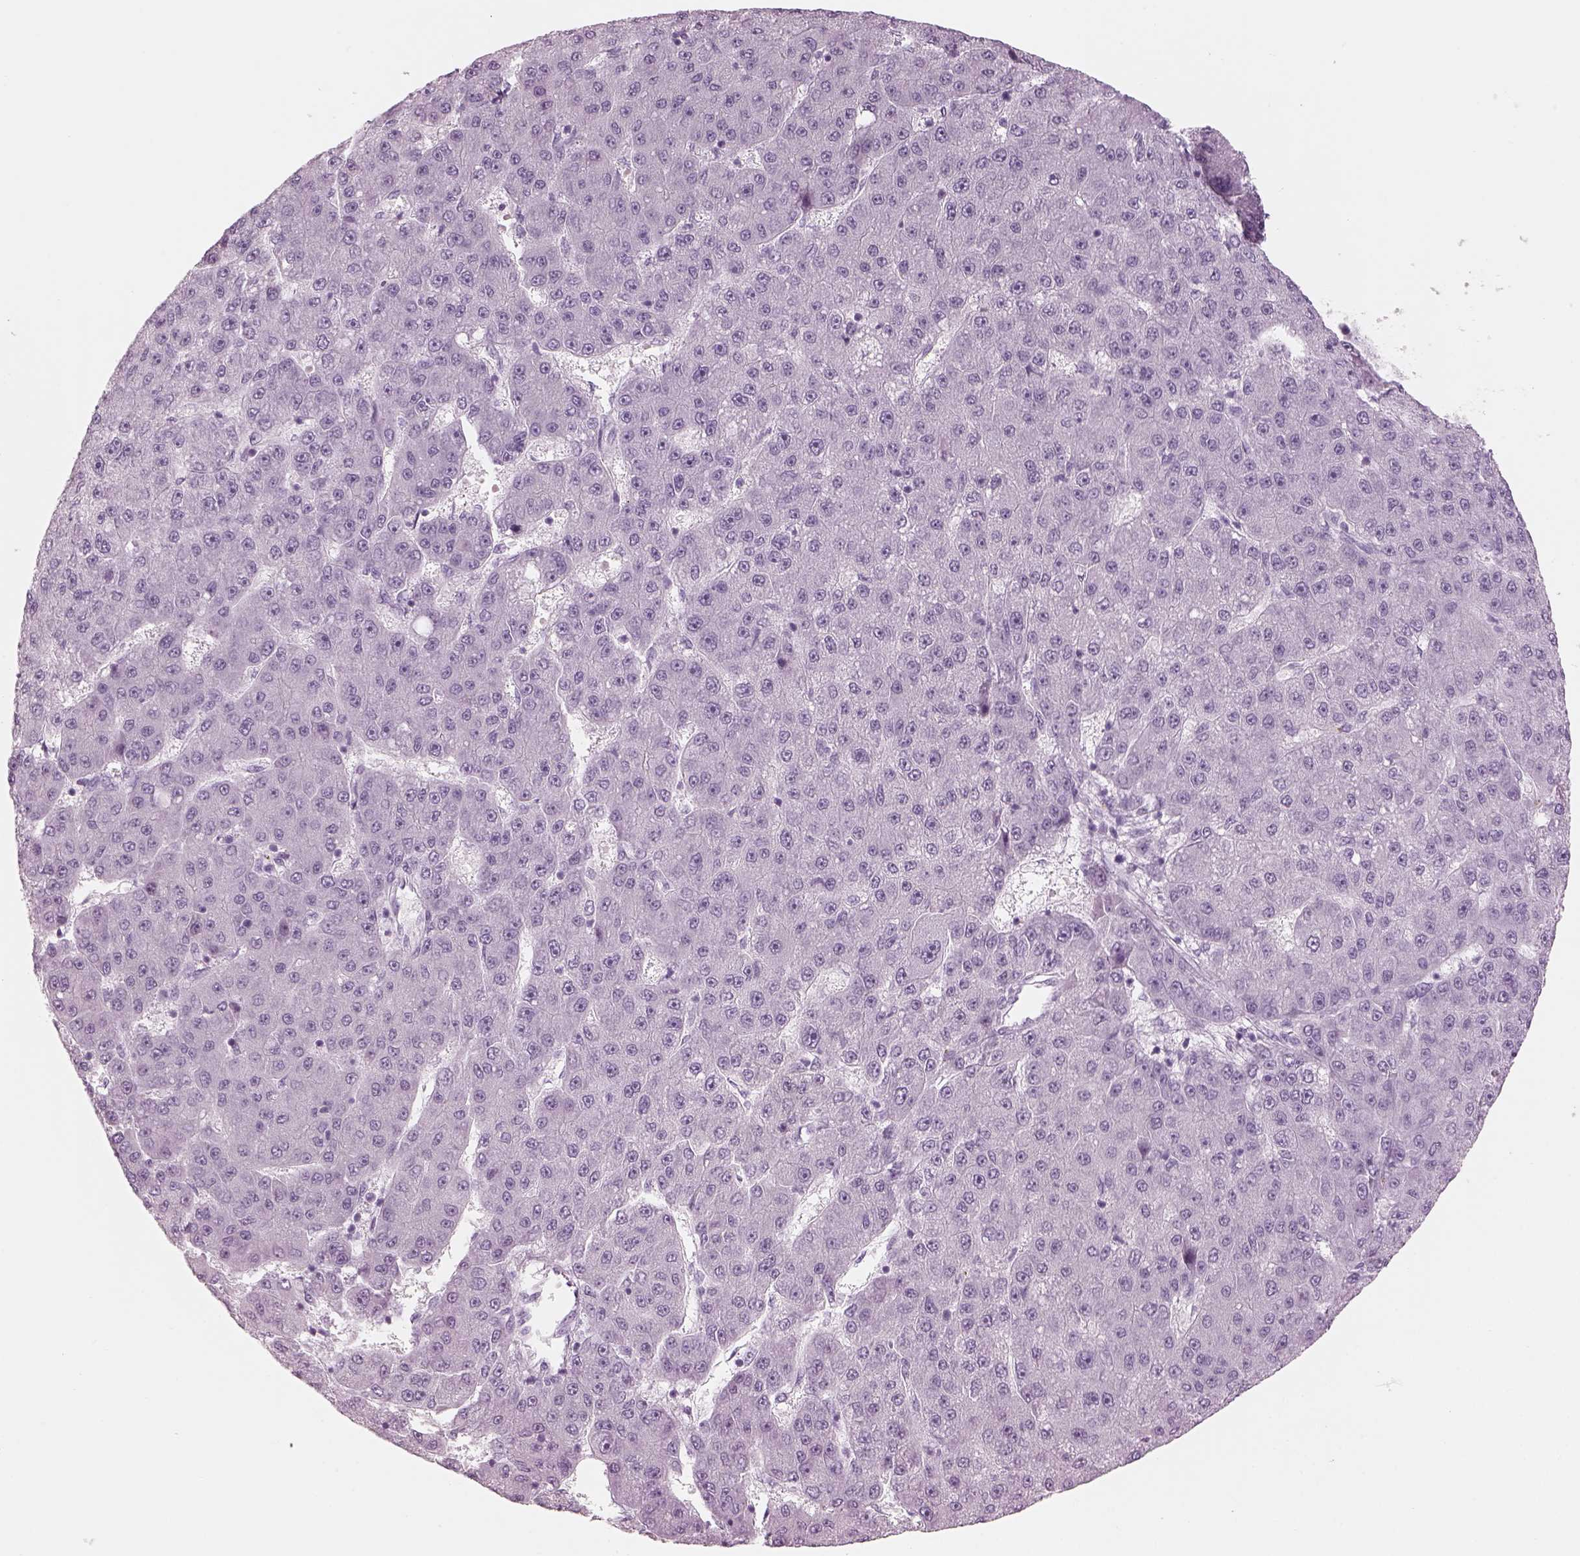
{"staining": {"intensity": "negative", "quantity": "none", "location": "none"}, "tissue": "liver cancer", "cell_type": "Tumor cells", "image_type": "cancer", "snomed": [{"axis": "morphology", "description": "Carcinoma, Hepatocellular, NOS"}, {"axis": "topography", "description": "Liver"}], "caption": "Immunohistochemical staining of liver cancer (hepatocellular carcinoma) demonstrates no significant positivity in tumor cells.", "gene": "SAG", "patient": {"sex": "male", "age": 67}}